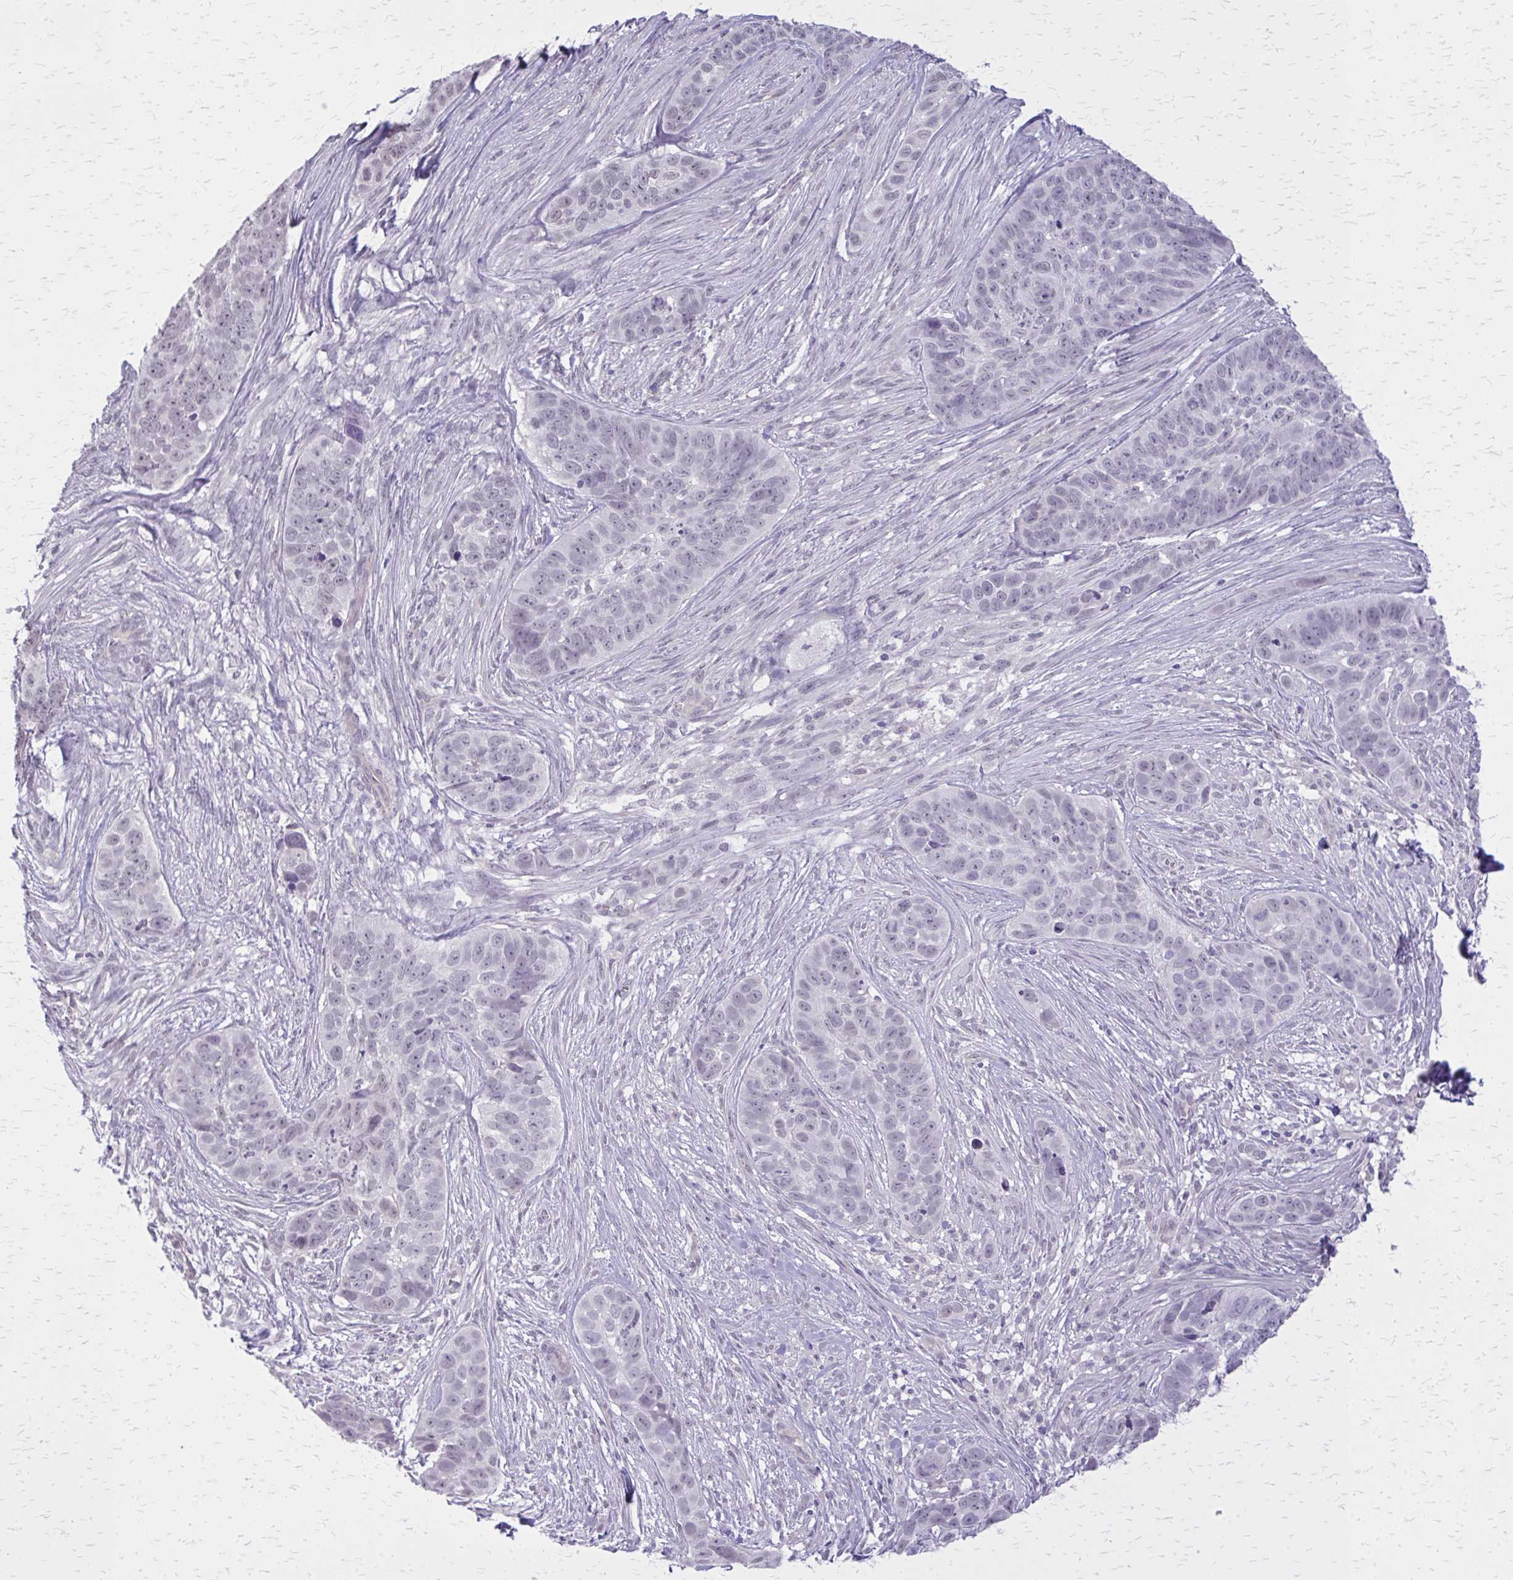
{"staining": {"intensity": "negative", "quantity": "none", "location": "none"}, "tissue": "skin cancer", "cell_type": "Tumor cells", "image_type": "cancer", "snomed": [{"axis": "morphology", "description": "Basal cell carcinoma"}, {"axis": "topography", "description": "Skin"}], "caption": "This is an IHC image of skin basal cell carcinoma. There is no staining in tumor cells.", "gene": "PLCB1", "patient": {"sex": "female", "age": 82}}